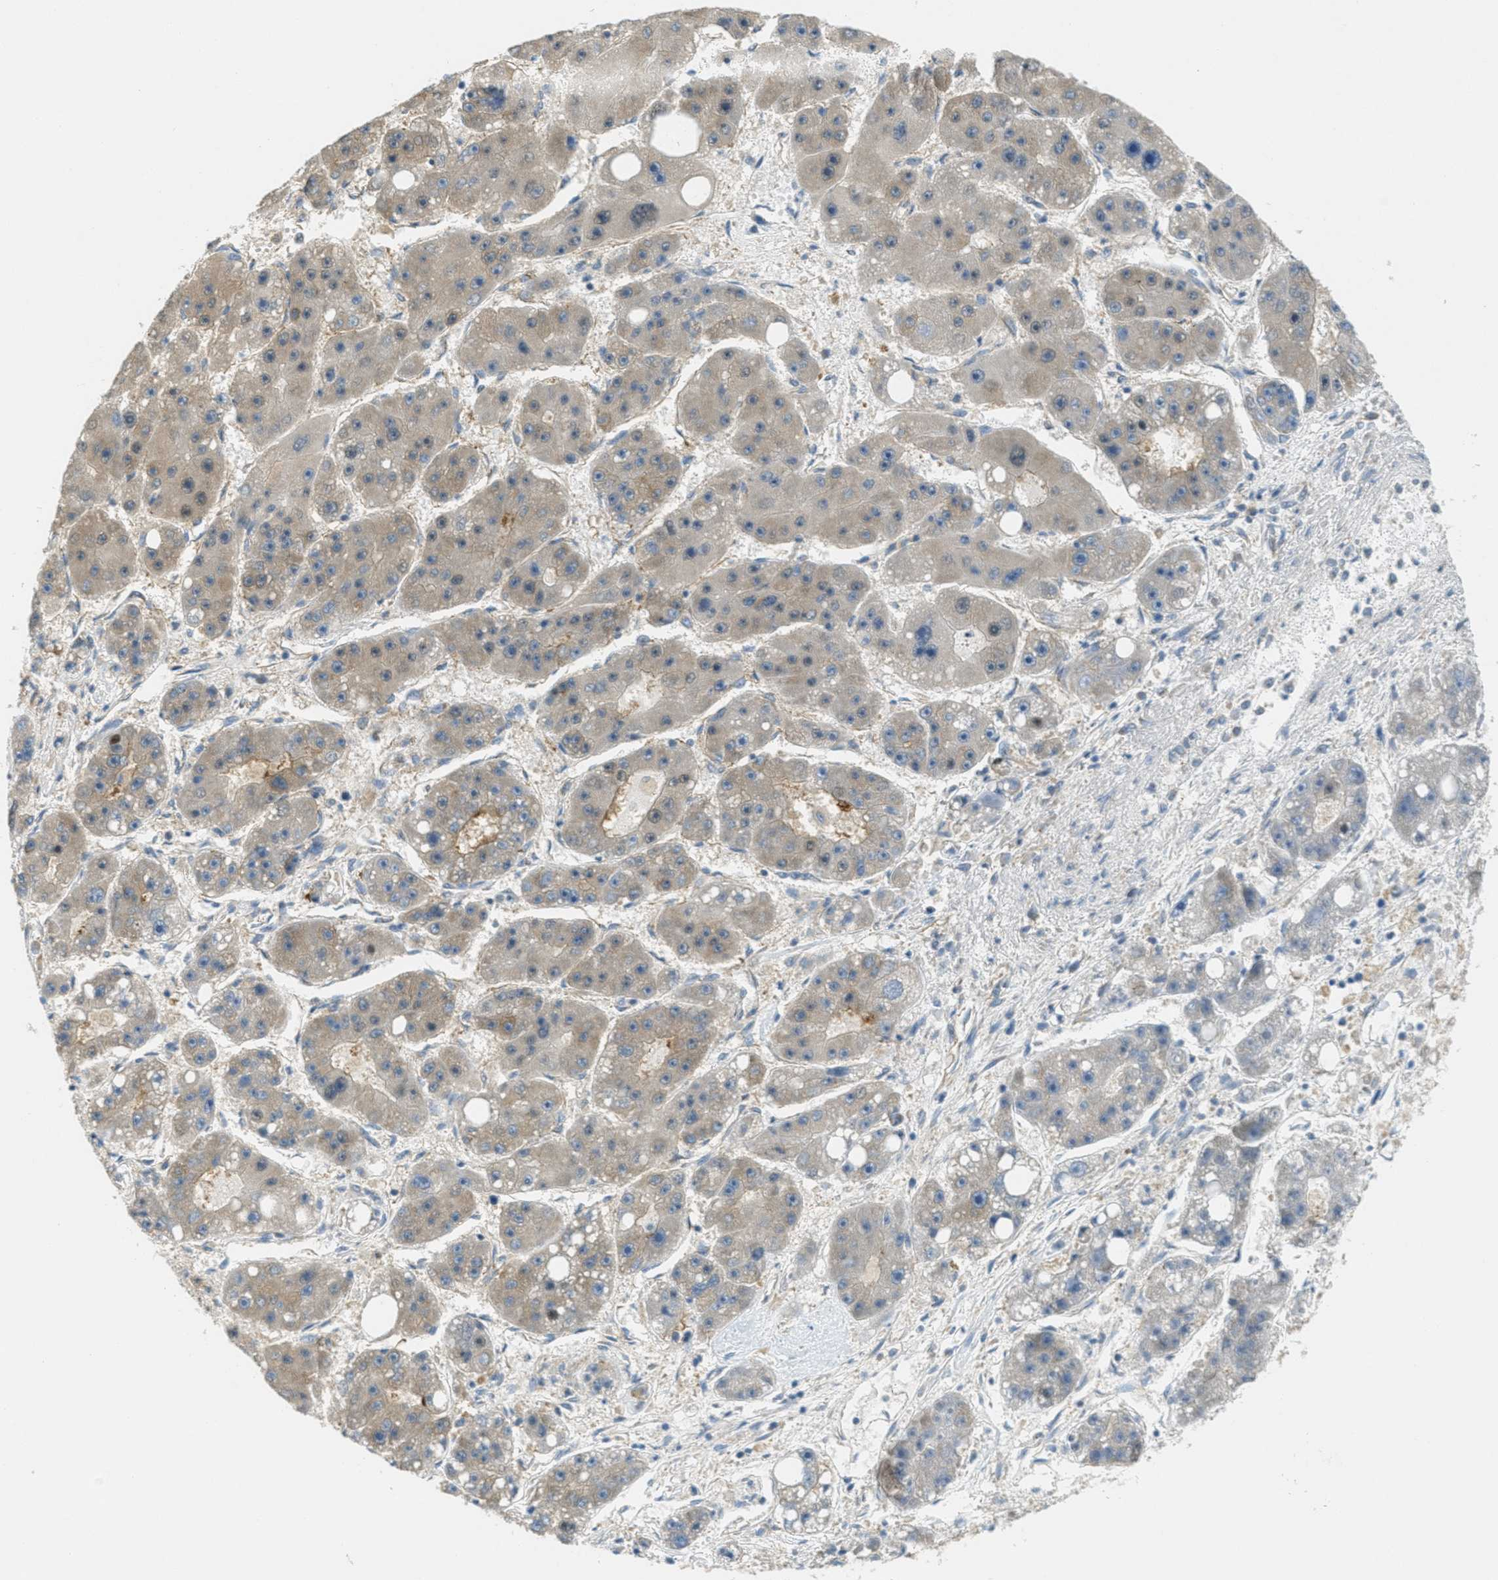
{"staining": {"intensity": "weak", "quantity": "<25%", "location": "cytoplasmic/membranous"}, "tissue": "liver cancer", "cell_type": "Tumor cells", "image_type": "cancer", "snomed": [{"axis": "morphology", "description": "Carcinoma, Hepatocellular, NOS"}, {"axis": "topography", "description": "Liver"}], "caption": "IHC histopathology image of neoplastic tissue: liver cancer (hepatocellular carcinoma) stained with DAB reveals no significant protein expression in tumor cells.", "gene": "JCAD", "patient": {"sex": "female", "age": 61}}